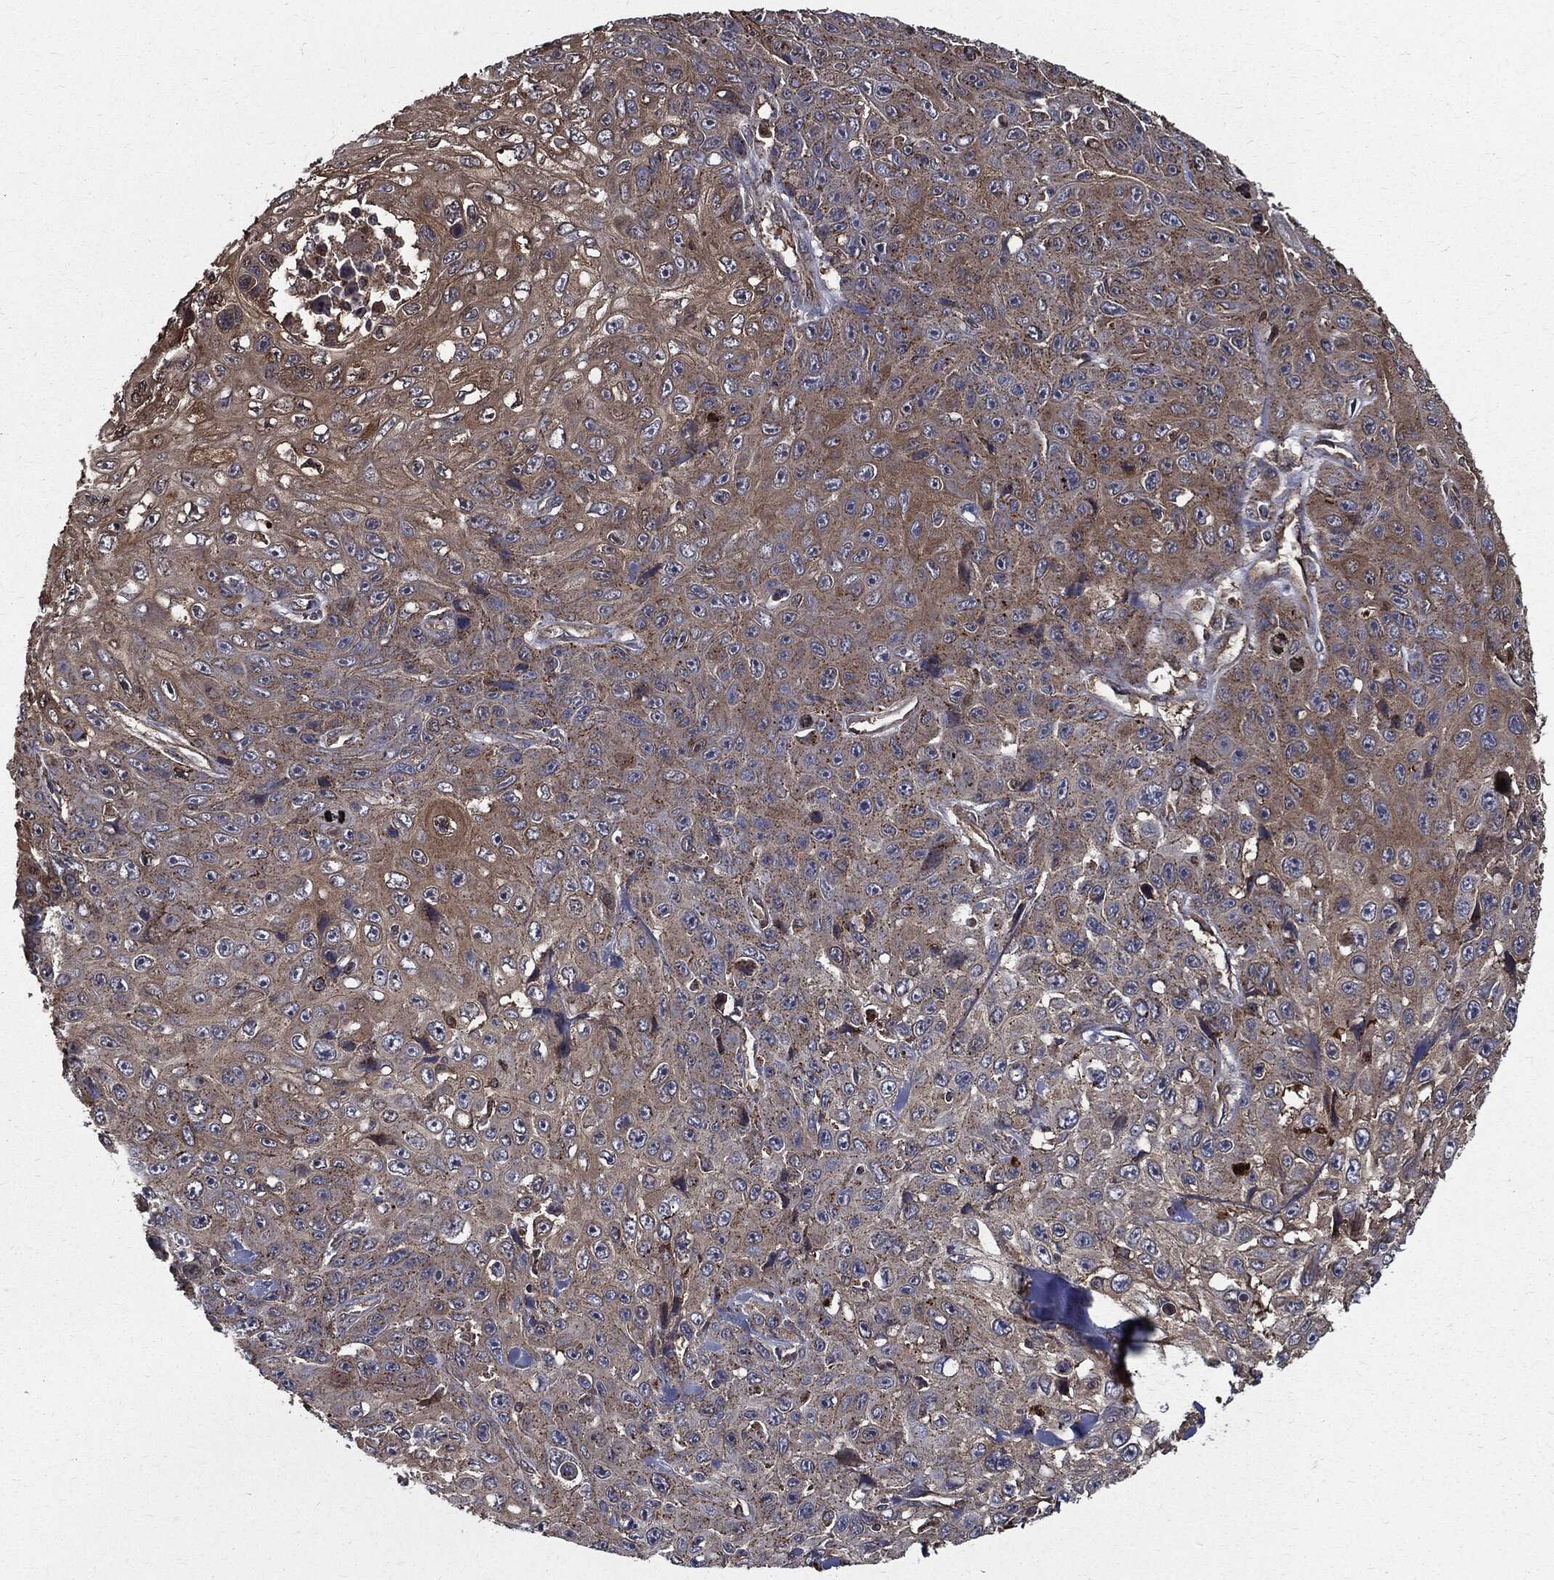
{"staining": {"intensity": "moderate", "quantity": "25%-75%", "location": "cytoplasmic/membranous"}, "tissue": "skin cancer", "cell_type": "Tumor cells", "image_type": "cancer", "snomed": [{"axis": "morphology", "description": "Squamous cell carcinoma, NOS"}, {"axis": "topography", "description": "Skin"}], "caption": "Squamous cell carcinoma (skin) stained for a protein (brown) shows moderate cytoplasmic/membranous positive staining in approximately 25%-75% of tumor cells.", "gene": "PDCD6IP", "patient": {"sex": "male", "age": 82}}